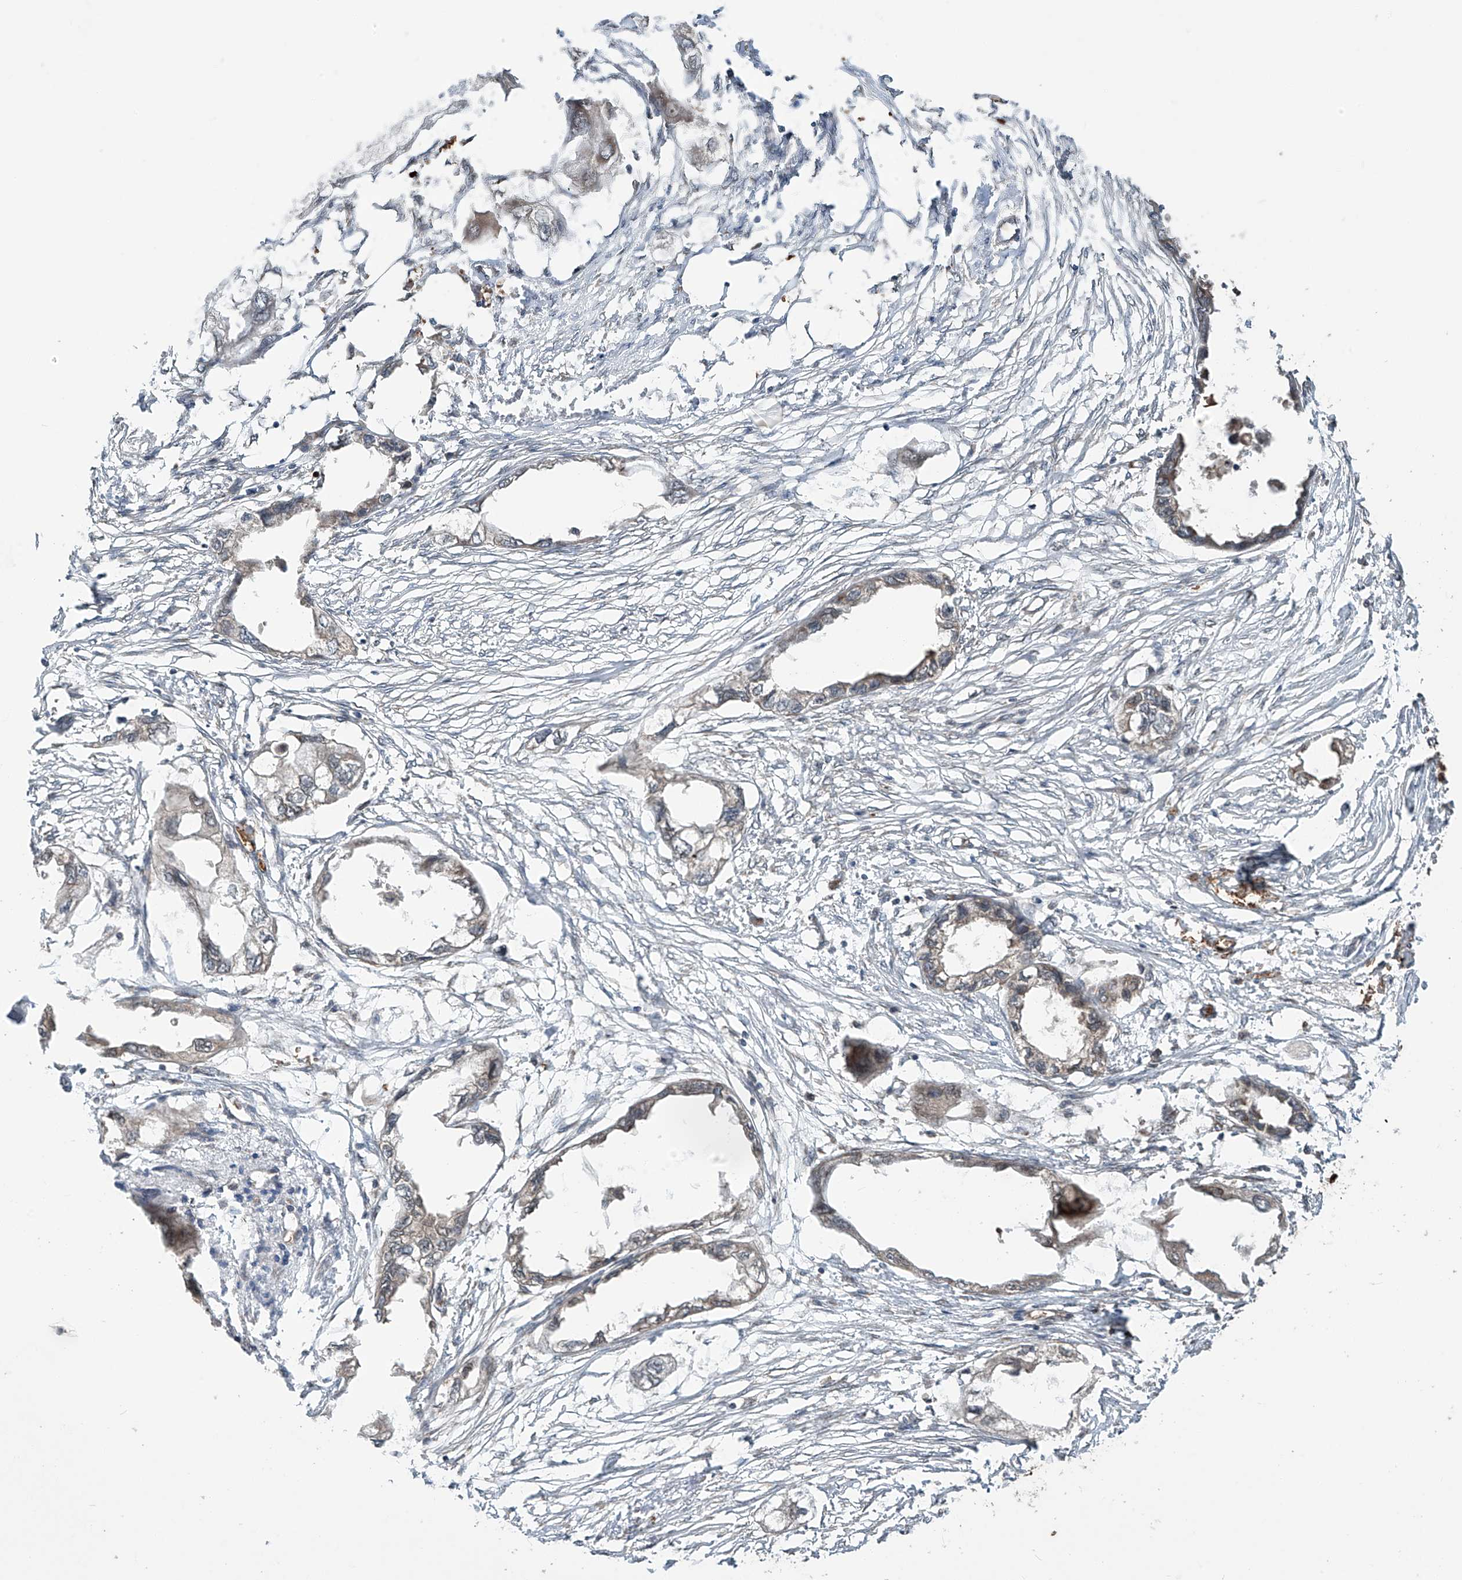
{"staining": {"intensity": "negative", "quantity": "none", "location": "none"}, "tissue": "endometrial cancer", "cell_type": "Tumor cells", "image_type": "cancer", "snomed": [{"axis": "morphology", "description": "Adenocarcinoma, NOS"}, {"axis": "morphology", "description": "Adenocarcinoma, metastatic, NOS"}, {"axis": "topography", "description": "Adipose tissue"}, {"axis": "topography", "description": "Endometrium"}], "caption": "Adenocarcinoma (endometrial) was stained to show a protein in brown. There is no significant staining in tumor cells.", "gene": "ZDHHC9", "patient": {"sex": "female", "age": 67}}